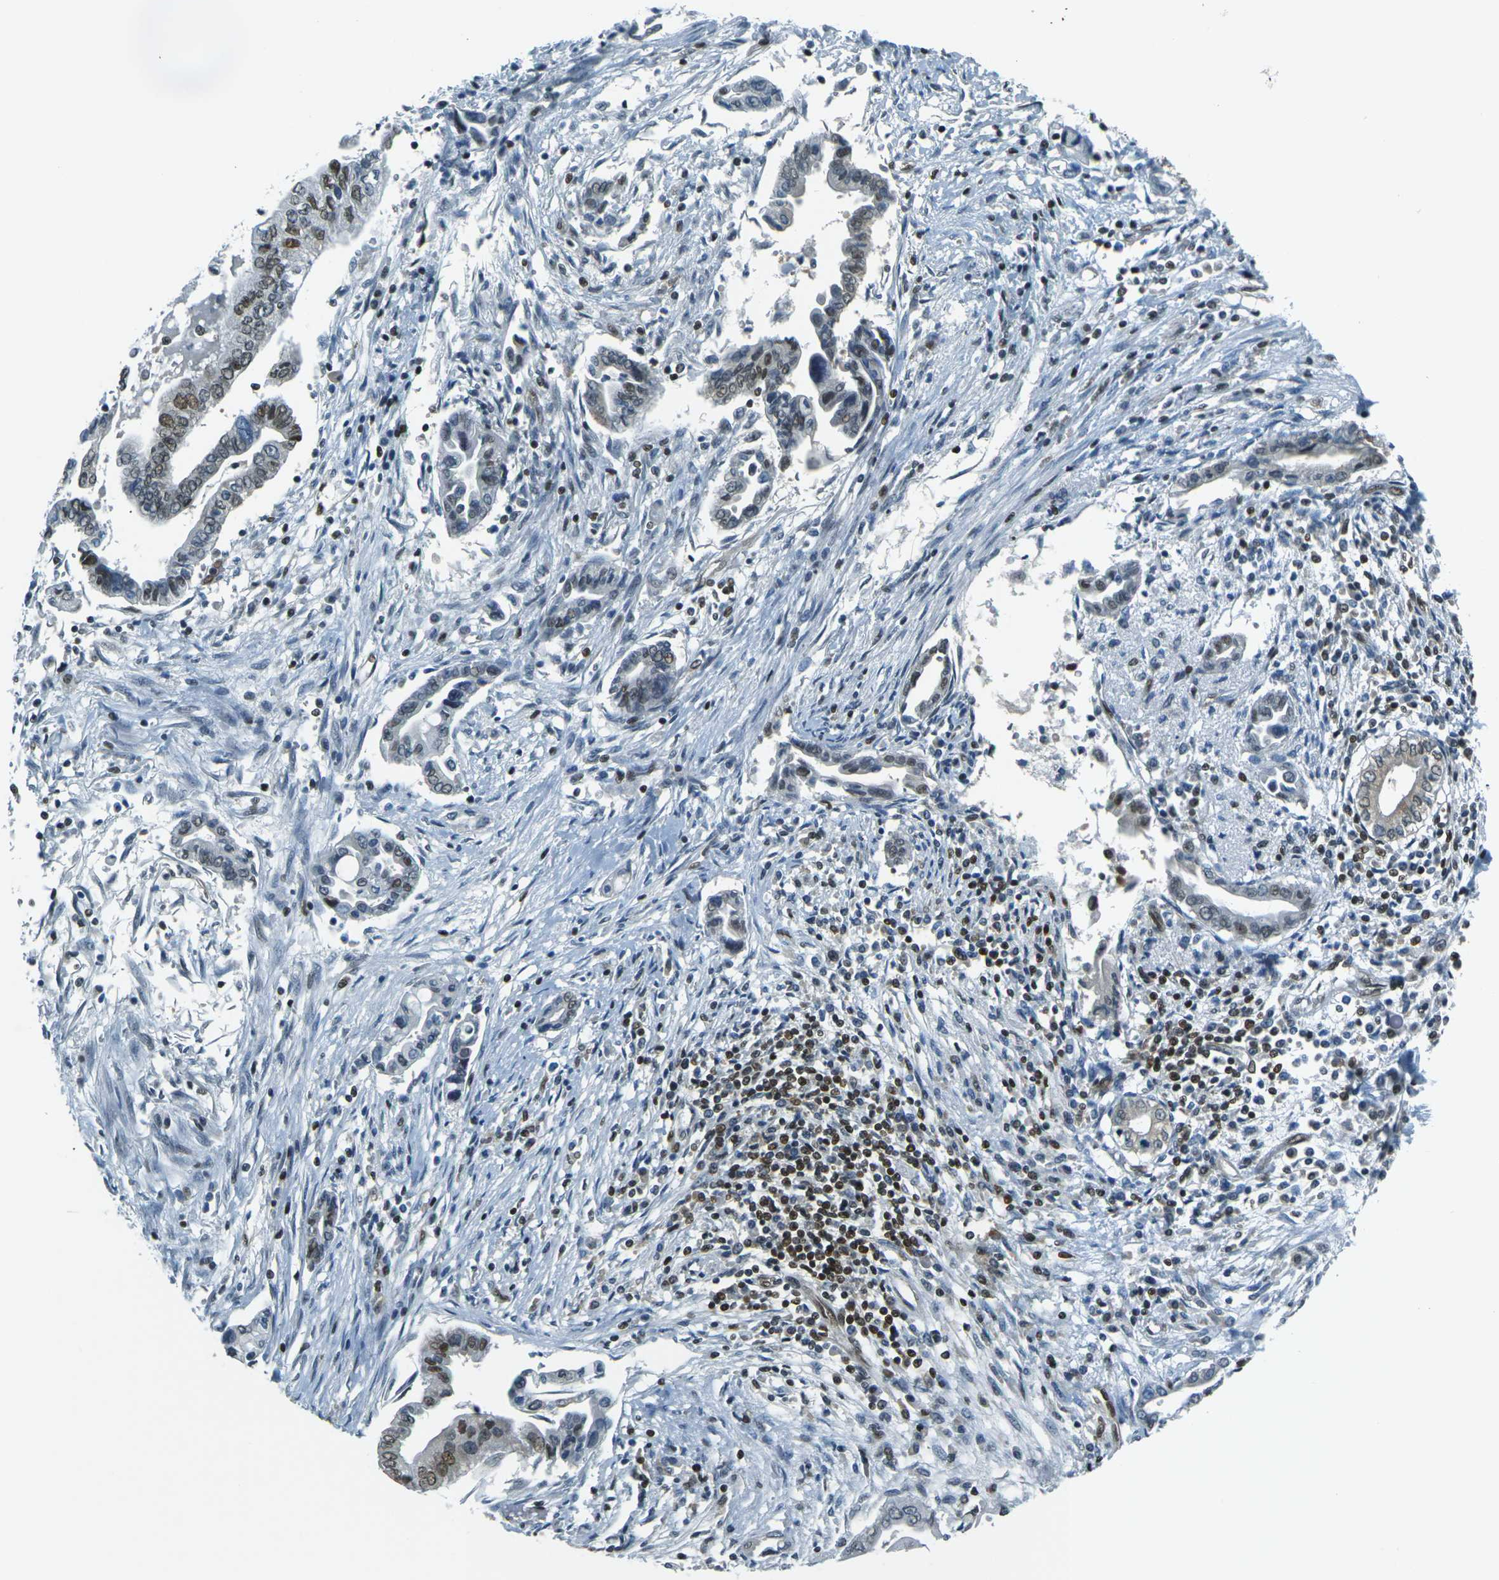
{"staining": {"intensity": "weak", "quantity": "<25%", "location": "nuclear"}, "tissue": "pancreatic cancer", "cell_type": "Tumor cells", "image_type": "cancer", "snomed": [{"axis": "morphology", "description": "Adenocarcinoma, NOS"}, {"axis": "topography", "description": "Pancreas"}], "caption": "IHC micrograph of neoplastic tissue: pancreatic cancer (adenocarcinoma) stained with DAB (3,3'-diaminobenzidine) exhibits no significant protein positivity in tumor cells.", "gene": "NHEJ1", "patient": {"sex": "female", "age": 57}}